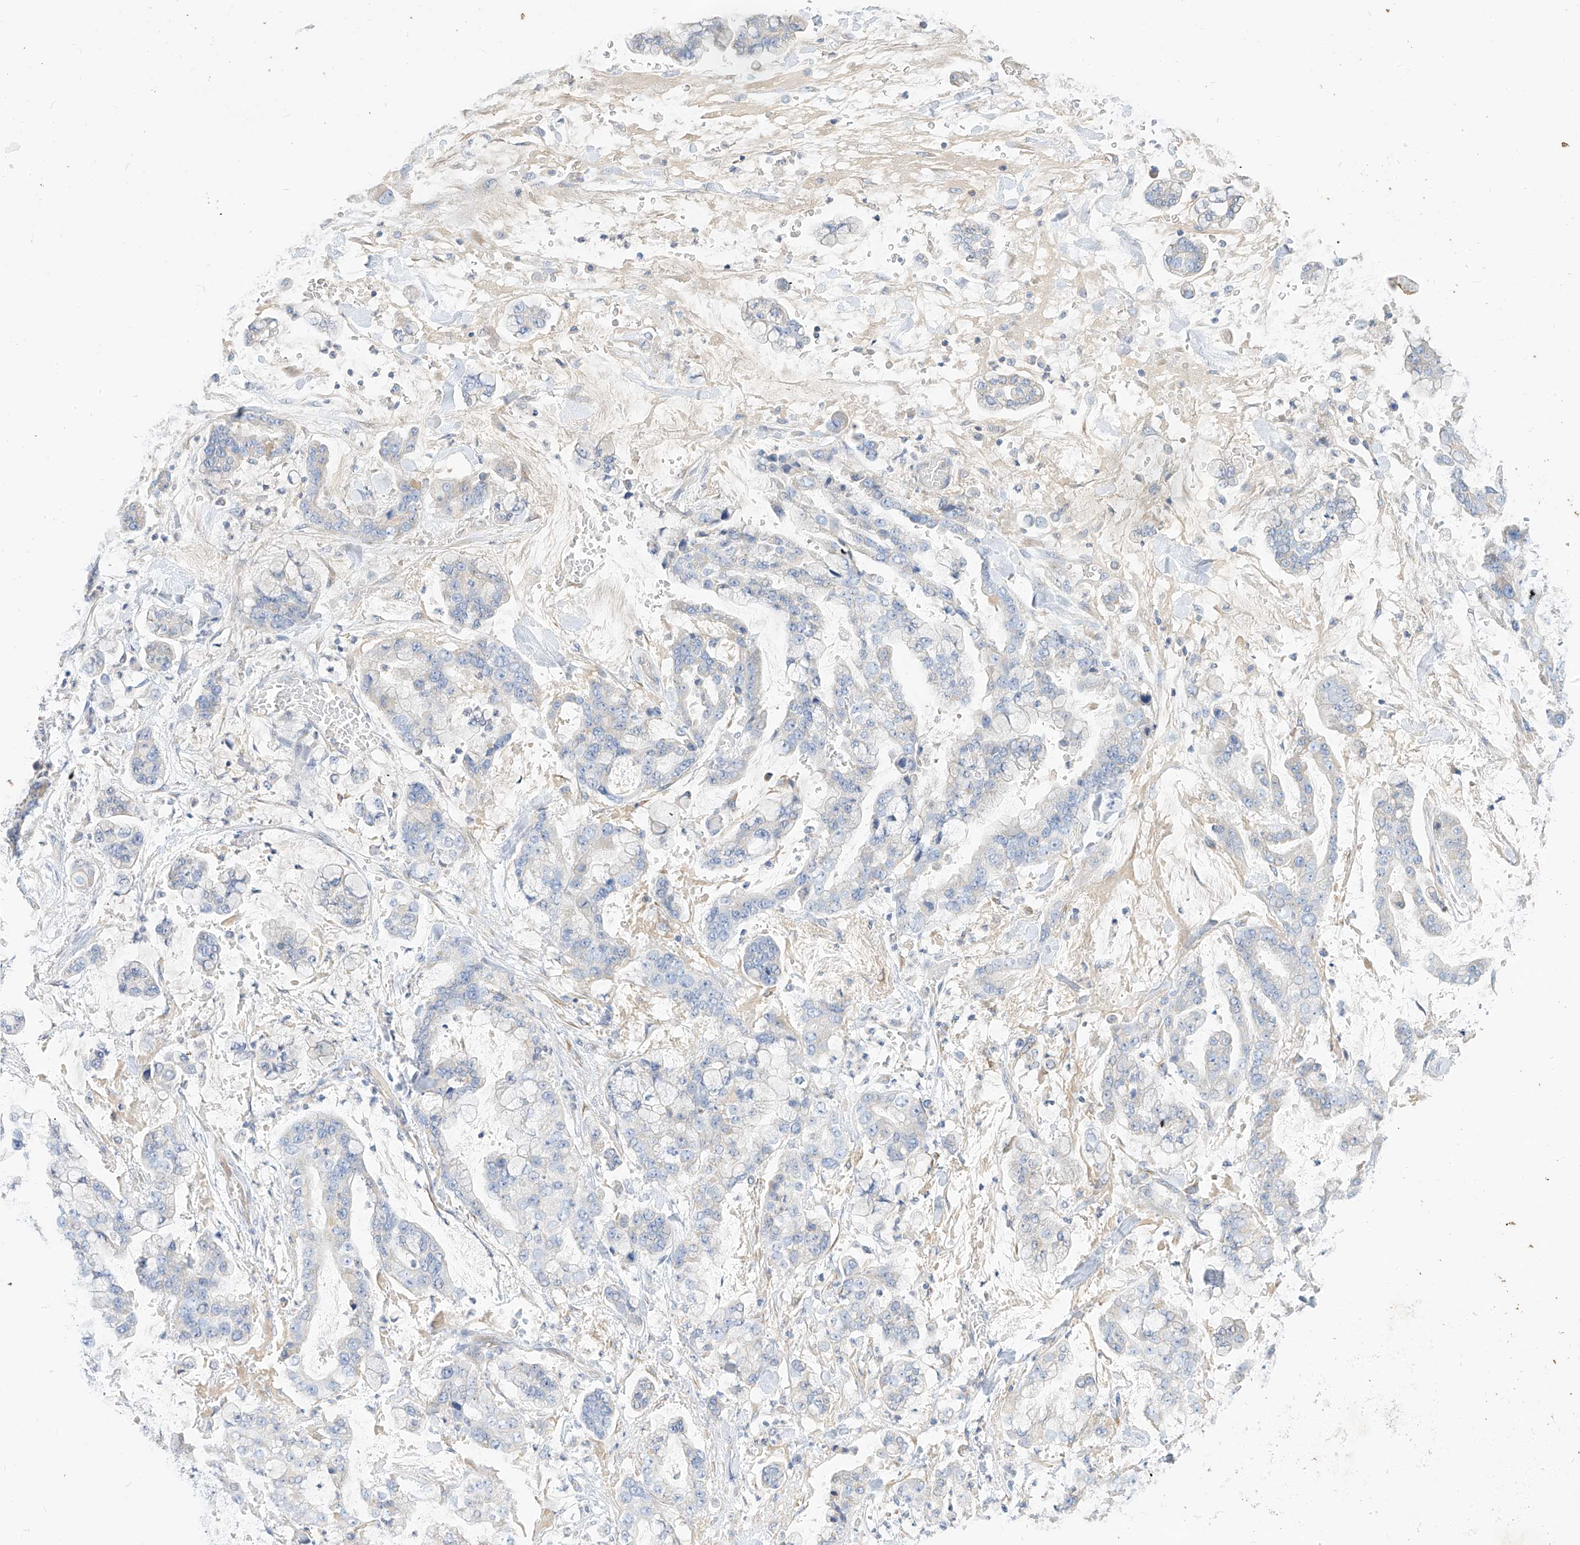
{"staining": {"intensity": "negative", "quantity": "none", "location": "none"}, "tissue": "stomach cancer", "cell_type": "Tumor cells", "image_type": "cancer", "snomed": [{"axis": "morphology", "description": "Normal tissue, NOS"}, {"axis": "morphology", "description": "Adenocarcinoma, NOS"}, {"axis": "topography", "description": "Stomach, upper"}, {"axis": "topography", "description": "Stomach"}], "caption": "Stomach cancer (adenocarcinoma) was stained to show a protein in brown. There is no significant staining in tumor cells. (DAB immunohistochemistry visualized using brightfield microscopy, high magnification).", "gene": "RASA2", "patient": {"sex": "male", "age": 76}}